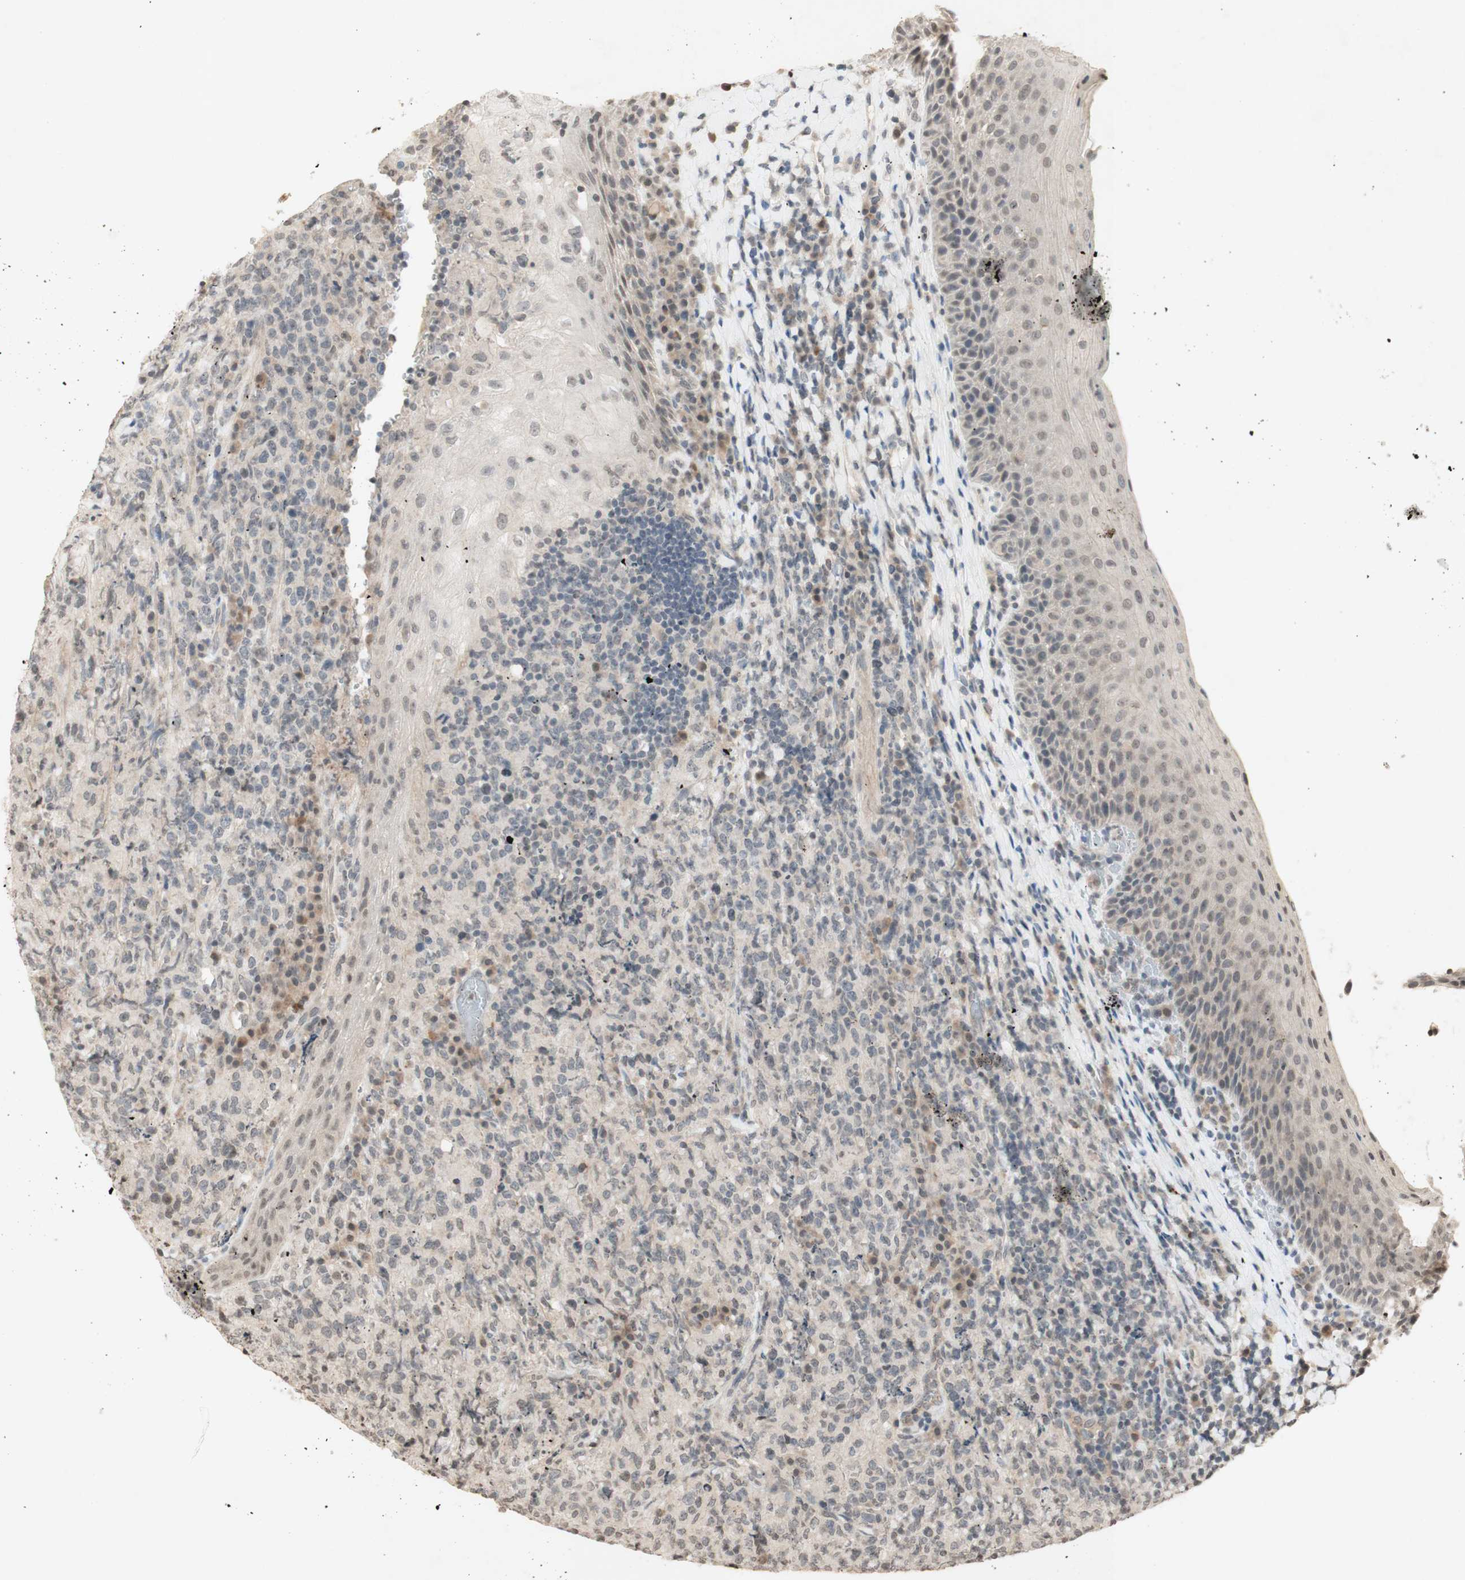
{"staining": {"intensity": "negative", "quantity": "none", "location": "none"}, "tissue": "lymphoma", "cell_type": "Tumor cells", "image_type": "cancer", "snomed": [{"axis": "morphology", "description": "Malignant lymphoma, non-Hodgkin's type, High grade"}, {"axis": "topography", "description": "Tonsil"}], "caption": "This image is of high-grade malignant lymphoma, non-Hodgkin's type stained with immunohistochemistry to label a protein in brown with the nuclei are counter-stained blue. There is no staining in tumor cells.", "gene": "GLI1", "patient": {"sex": "female", "age": 36}}